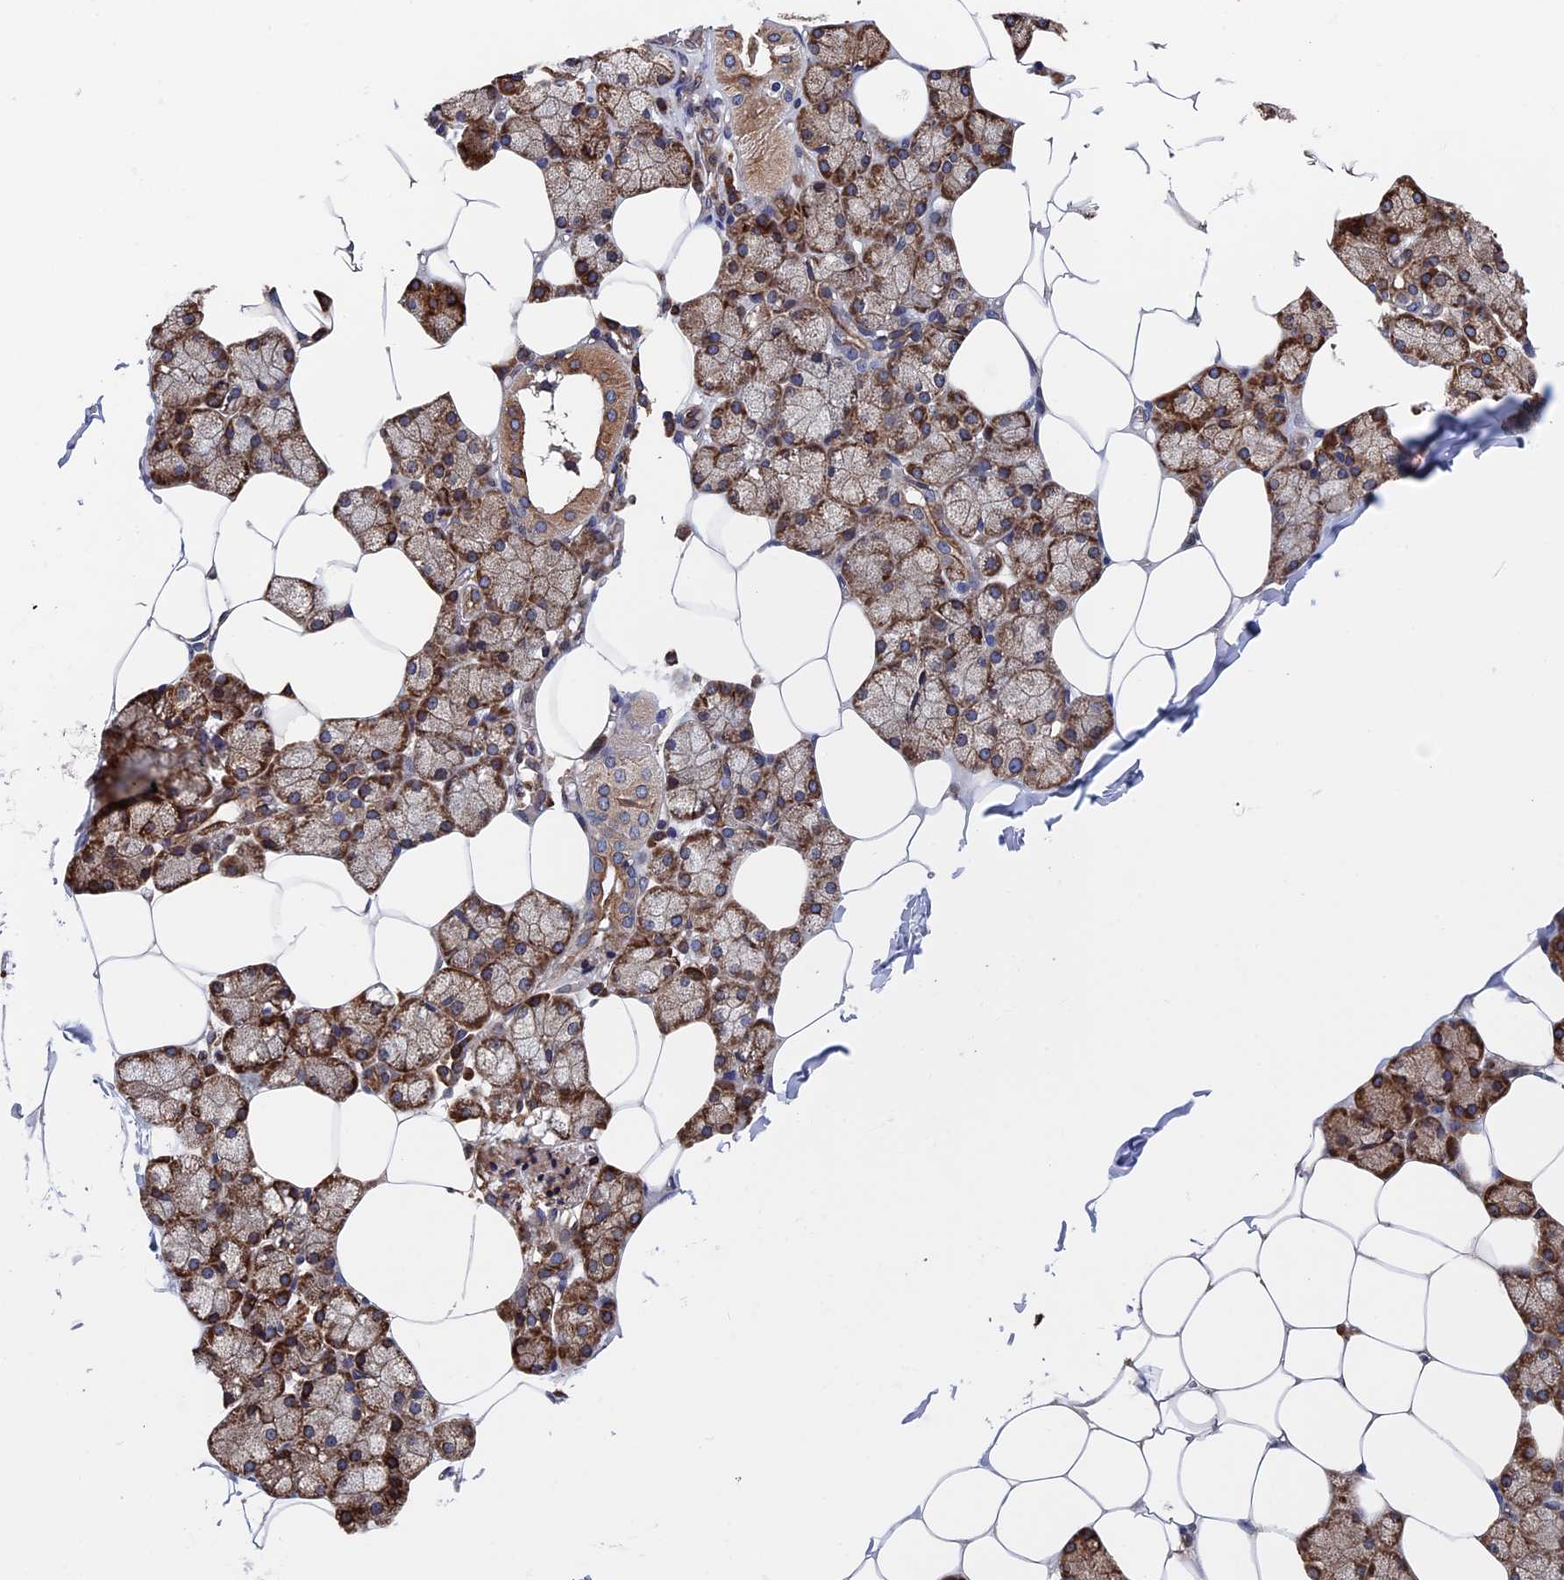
{"staining": {"intensity": "strong", "quantity": ">75%", "location": "cytoplasmic/membranous"}, "tissue": "salivary gland", "cell_type": "Glandular cells", "image_type": "normal", "snomed": [{"axis": "morphology", "description": "Normal tissue, NOS"}, {"axis": "topography", "description": "Salivary gland"}], "caption": "Salivary gland stained for a protein displays strong cytoplasmic/membranous positivity in glandular cells. (DAB (3,3'-diaminobenzidine) IHC with brightfield microscopy, high magnification).", "gene": "RPUSD1", "patient": {"sex": "male", "age": 62}}